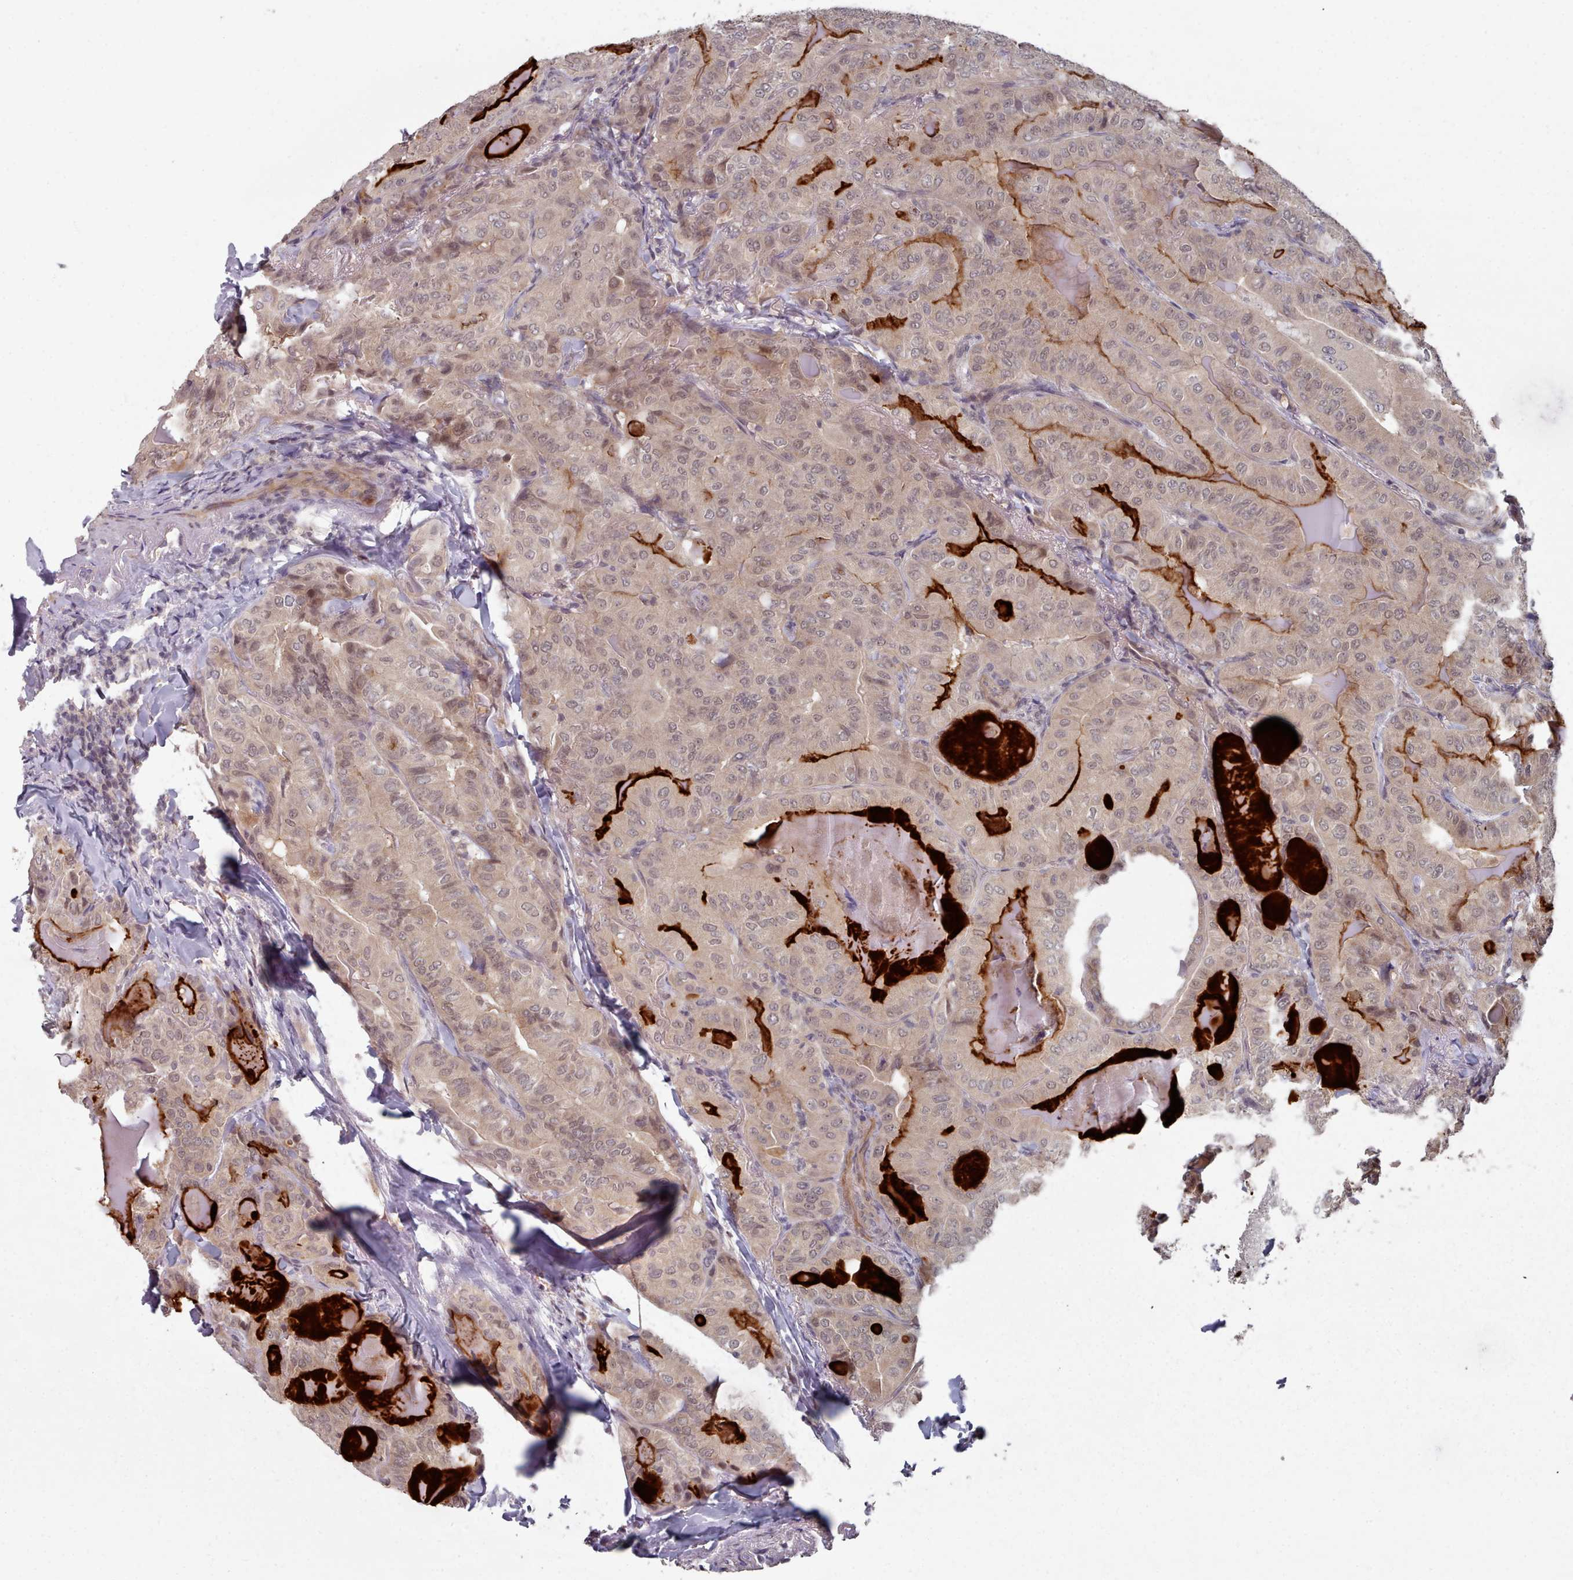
{"staining": {"intensity": "moderate", "quantity": "<25%", "location": "cytoplasmic/membranous"}, "tissue": "thyroid cancer", "cell_type": "Tumor cells", "image_type": "cancer", "snomed": [{"axis": "morphology", "description": "Papillary adenocarcinoma, NOS"}, {"axis": "topography", "description": "Thyroid gland"}], "caption": "A low amount of moderate cytoplasmic/membranous expression is seen in about <25% of tumor cells in thyroid cancer (papillary adenocarcinoma) tissue.", "gene": "HYAL3", "patient": {"sex": "female", "age": 68}}